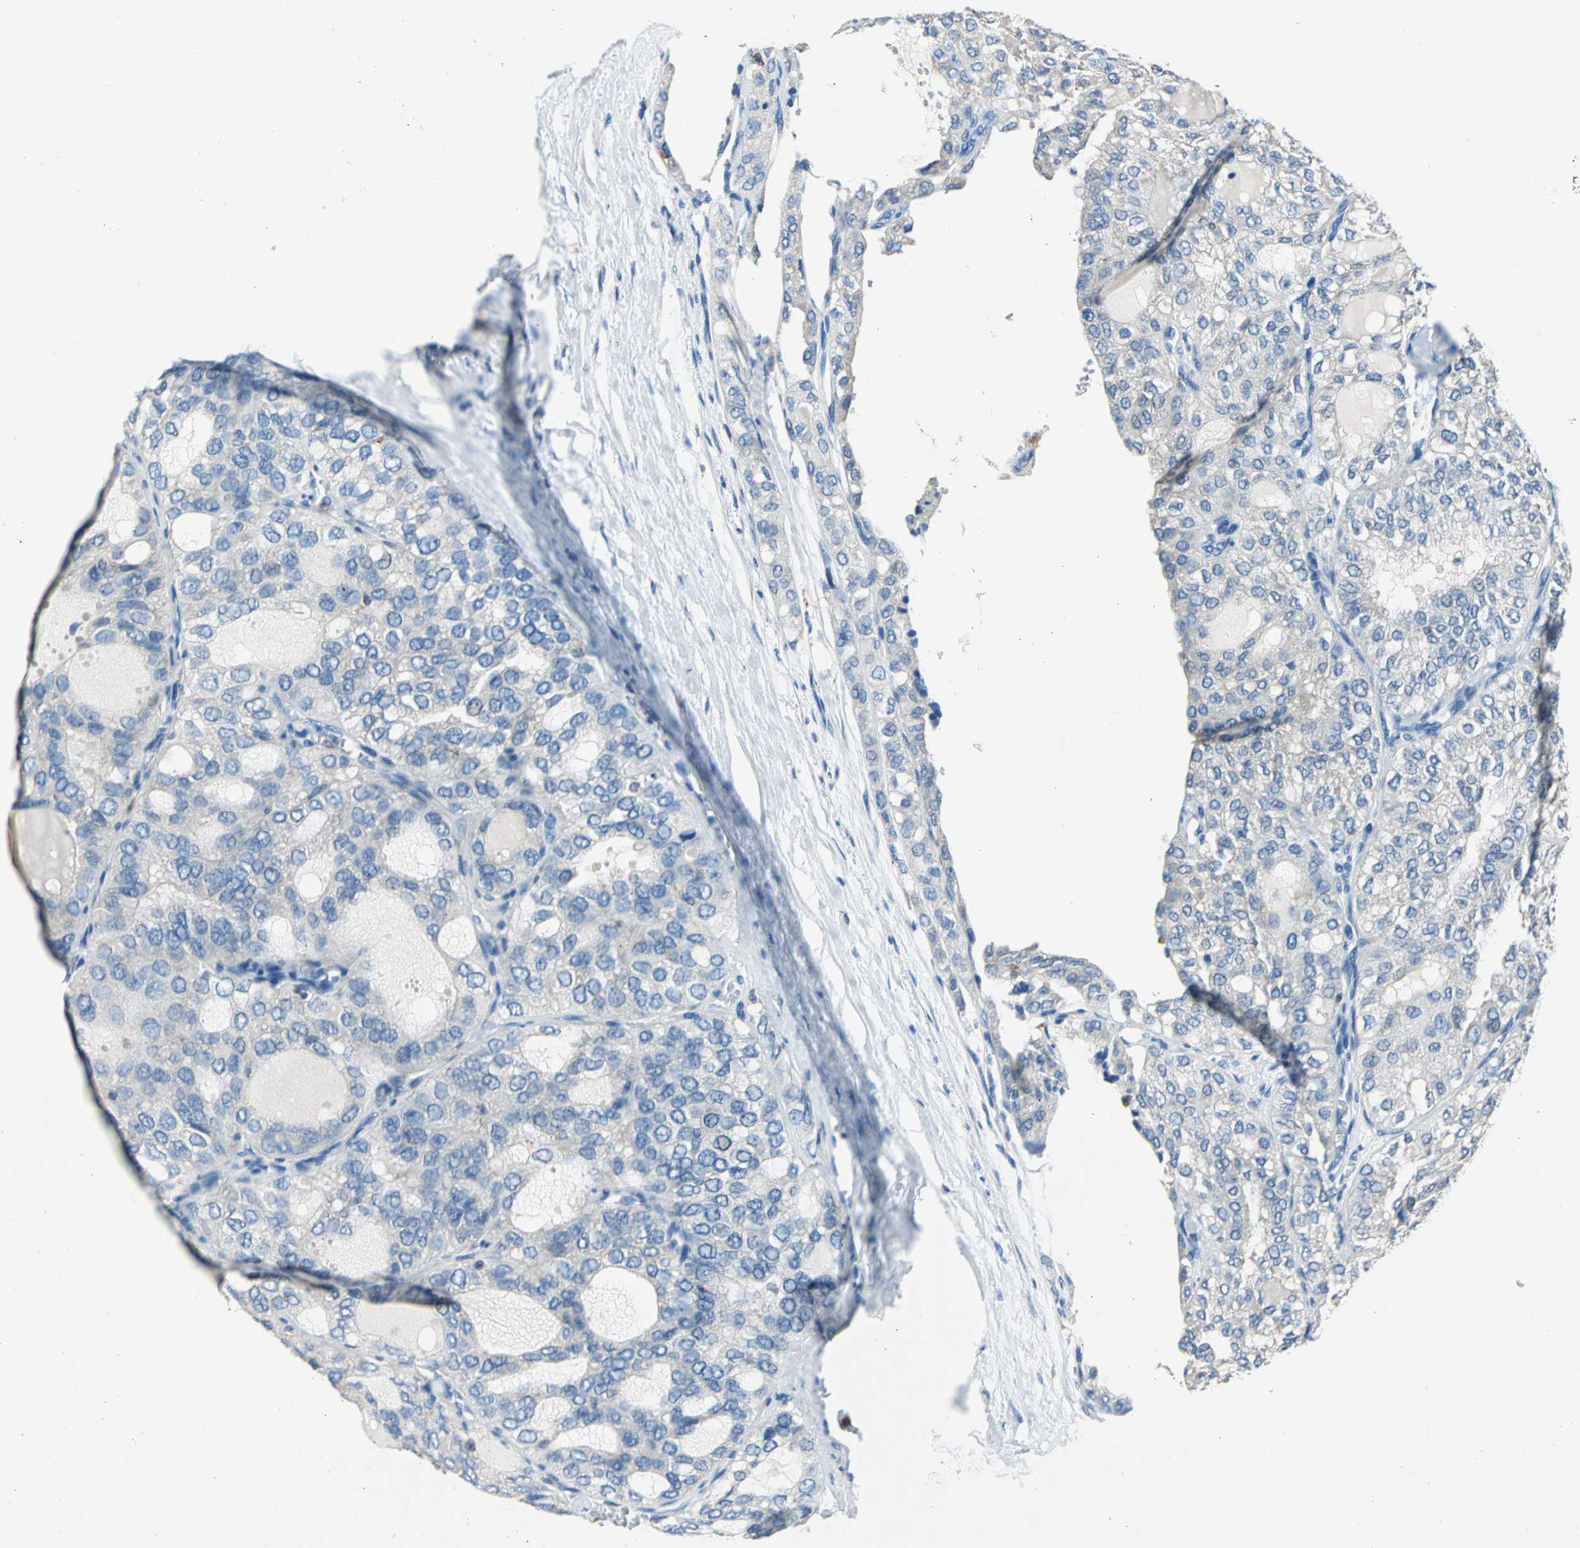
{"staining": {"intensity": "negative", "quantity": "none", "location": "none"}, "tissue": "thyroid cancer", "cell_type": "Tumor cells", "image_type": "cancer", "snomed": [{"axis": "morphology", "description": "Follicular adenoma carcinoma, NOS"}, {"axis": "topography", "description": "Thyroid gland"}], "caption": "This histopathology image is of thyroid cancer stained with IHC to label a protein in brown with the nuclei are counter-stained blue. There is no positivity in tumor cells. Brightfield microscopy of immunohistochemistry stained with DAB (3,3'-diaminobenzidine) (brown) and hematoxylin (blue), captured at high magnification.", "gene": "SEPTIN6", "patient": {"sex": "male", "age": 75}}